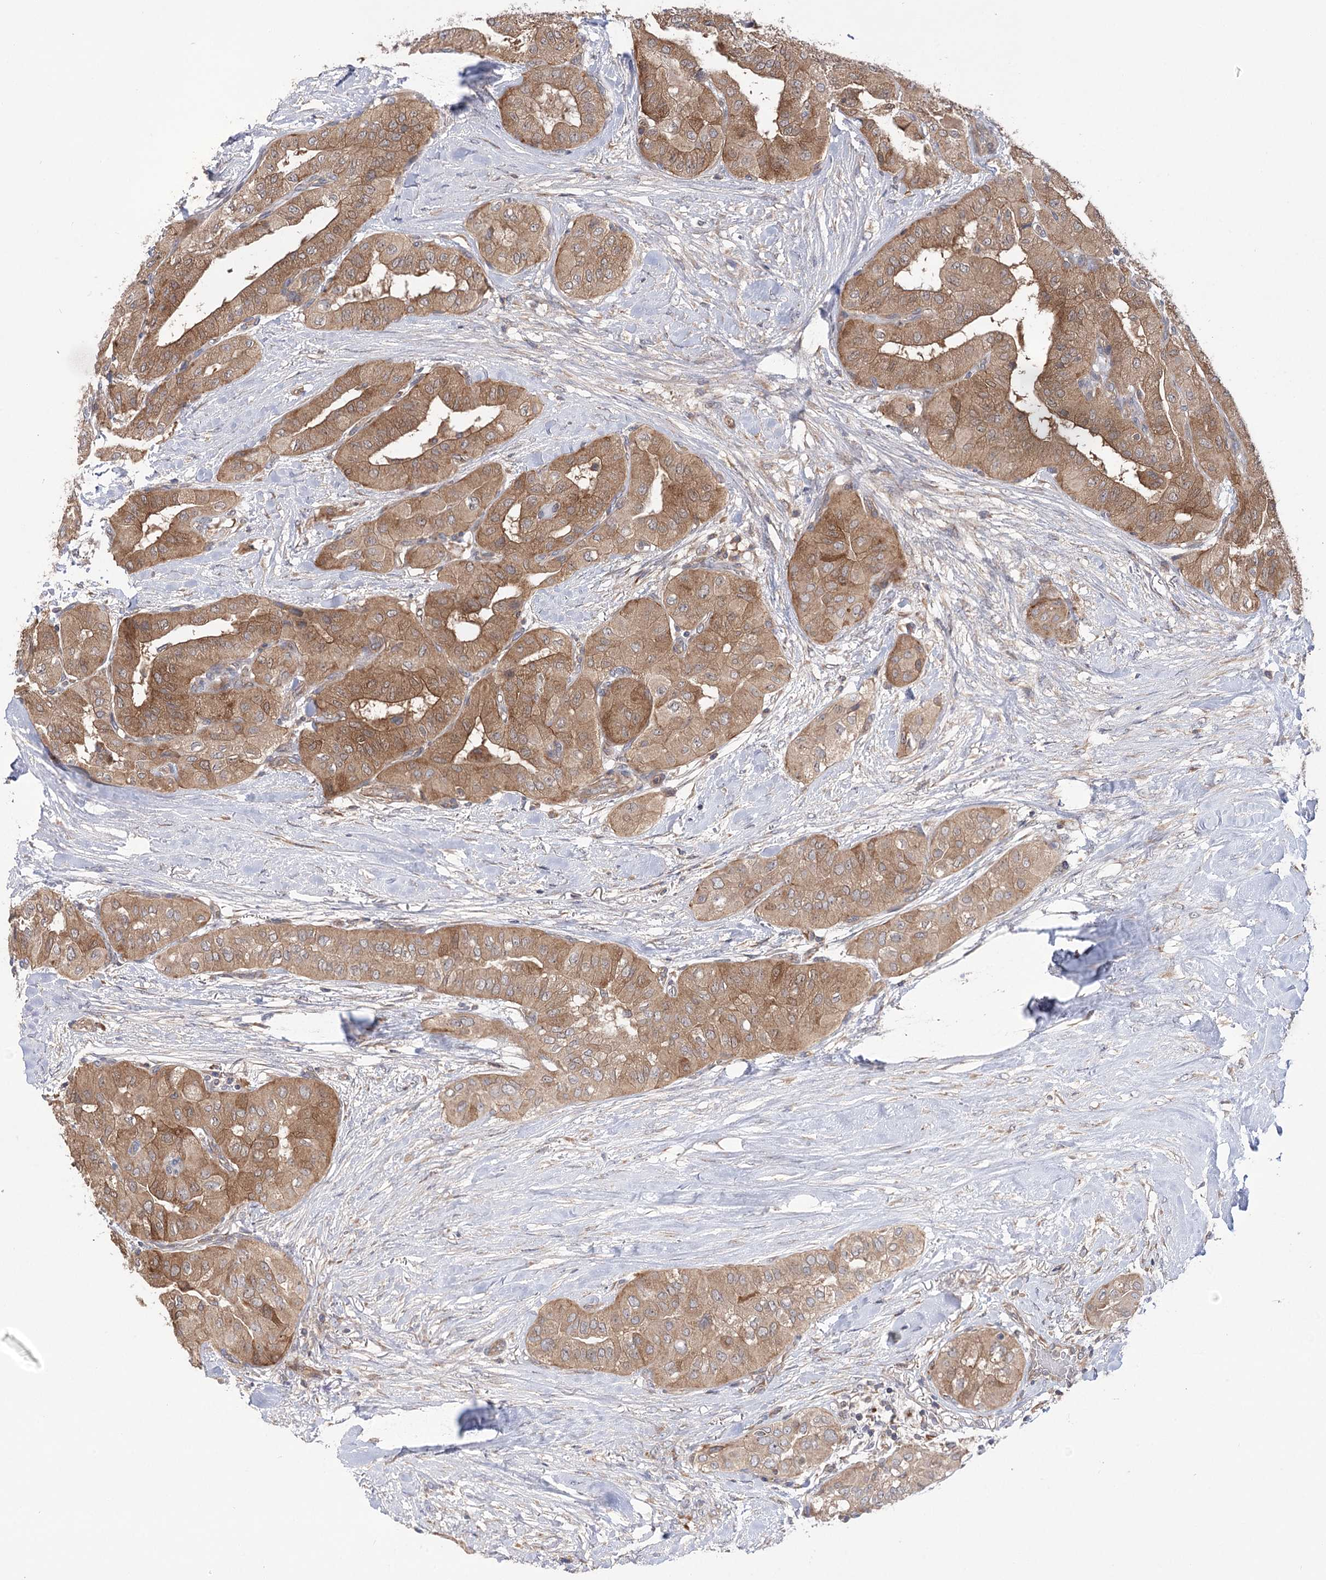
{"staining": {"intensity": "moderate", "quantity": ">75%", "location": "cytoplasmic/membranous"}, "tissue": "thyroid cancer", "cell_type": "Tumor cells", "image_type": "cancer", "snomed": [{"axis": "morphology", "description": "Papillary adenocarcinoma, NOS"}, {"axis": "topography", "description": "Thyroid gland"}], "caption": "Protein staining by immunohistochemistry reveals moderate cytoplasmic/membranous staining in about >75% of tumor cells in thyroid cancer.", "gene": "VPS37B", "patient": {"sex": "female", "age": 59}}